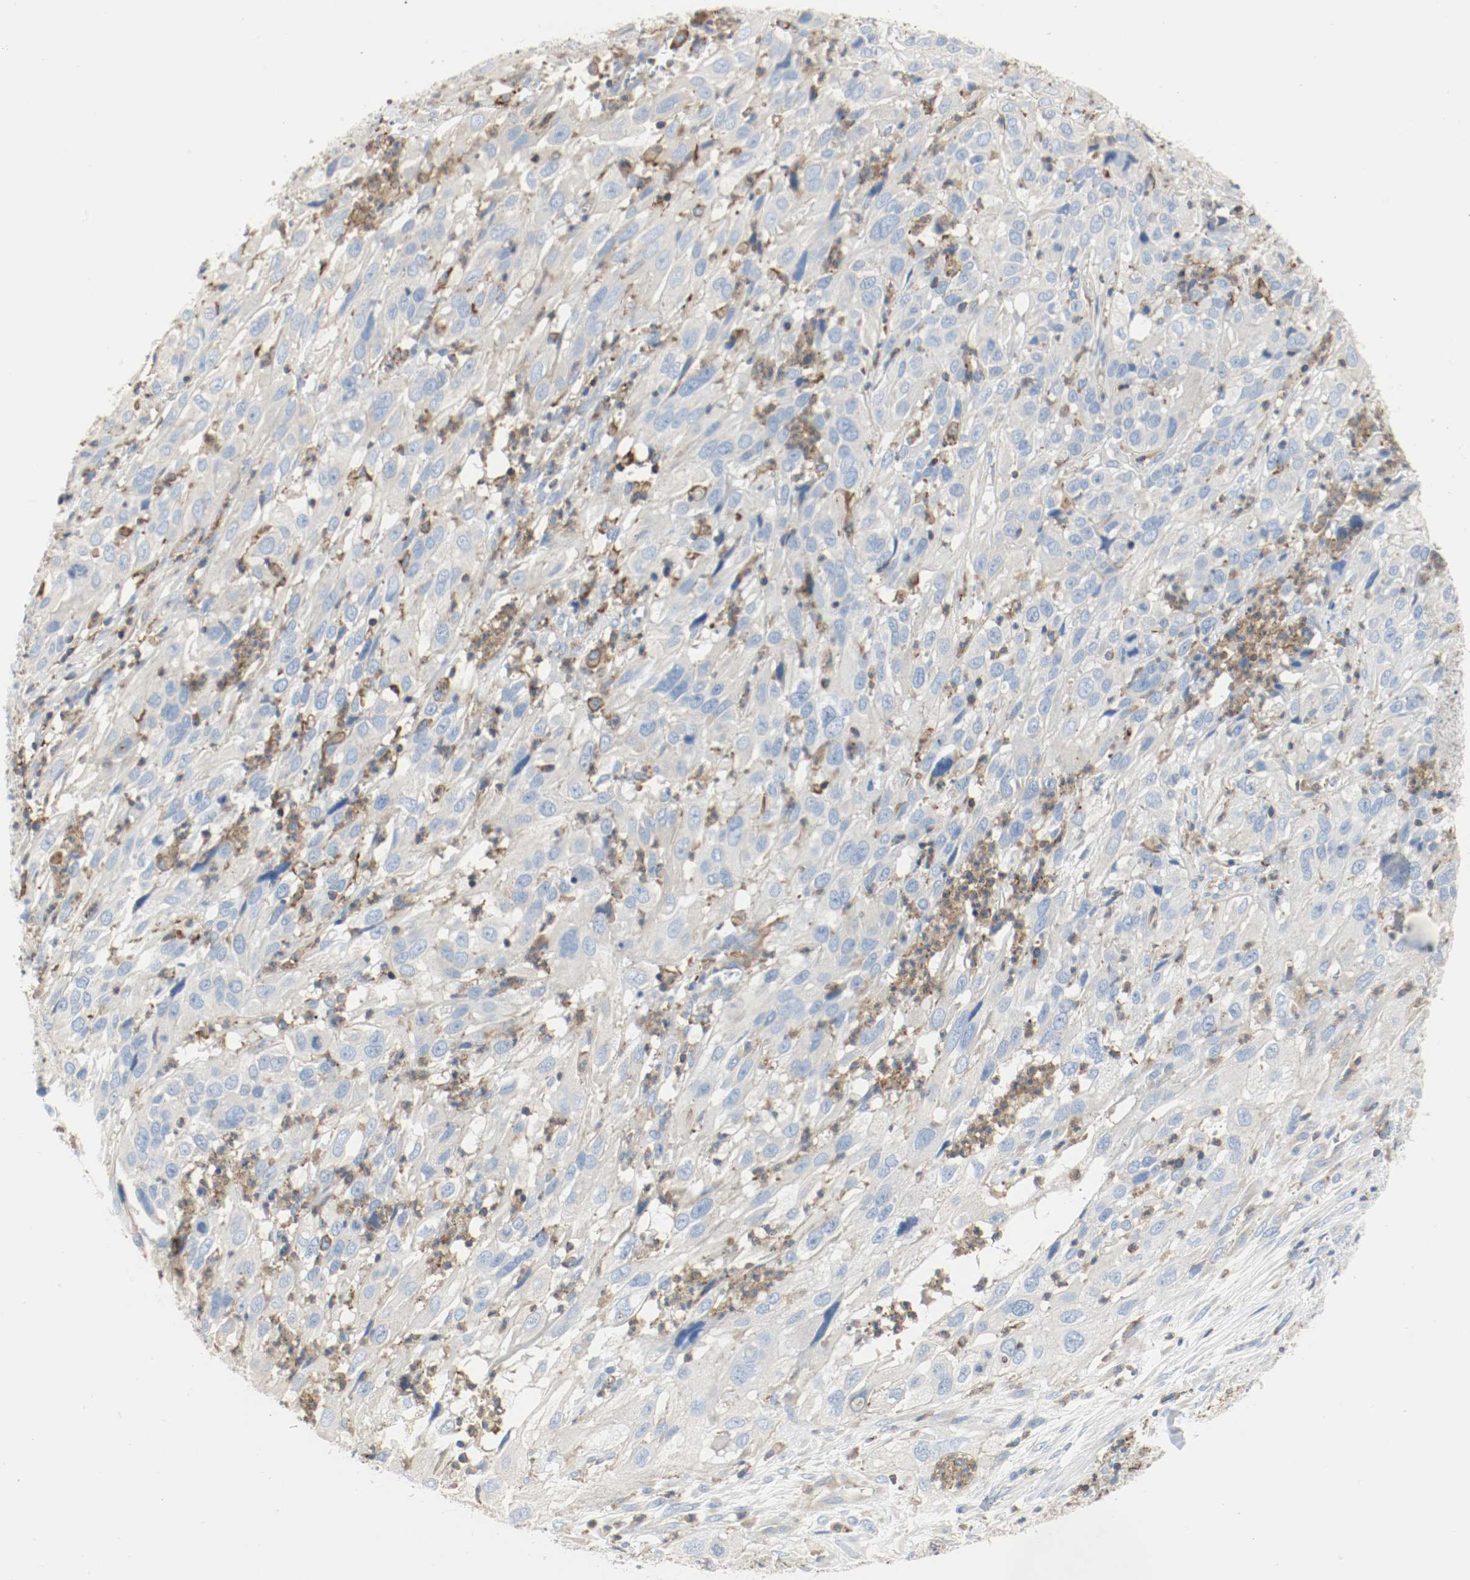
{"staining": {"intensity": "weak", "quantity": "25%-75%", "location": "cytoplasmic/membranous"}, "tissue": "cervical cancer", "cell_type": "Tumor cells", "image_type": "cancer", "snomed": [{"axis": "morphology", "description": "Squamous cell carcinoma, NOS"}, {"axis": "topography", "description": "Cervix"}], "caption": "Weak cytoplasmic/membranous expression for a protein is seen in about 25%-75% of tumor cells of cervical cancer using IHC.", "gene": "ARPC1B", "patient": {"sex": "female", "age": 32}}